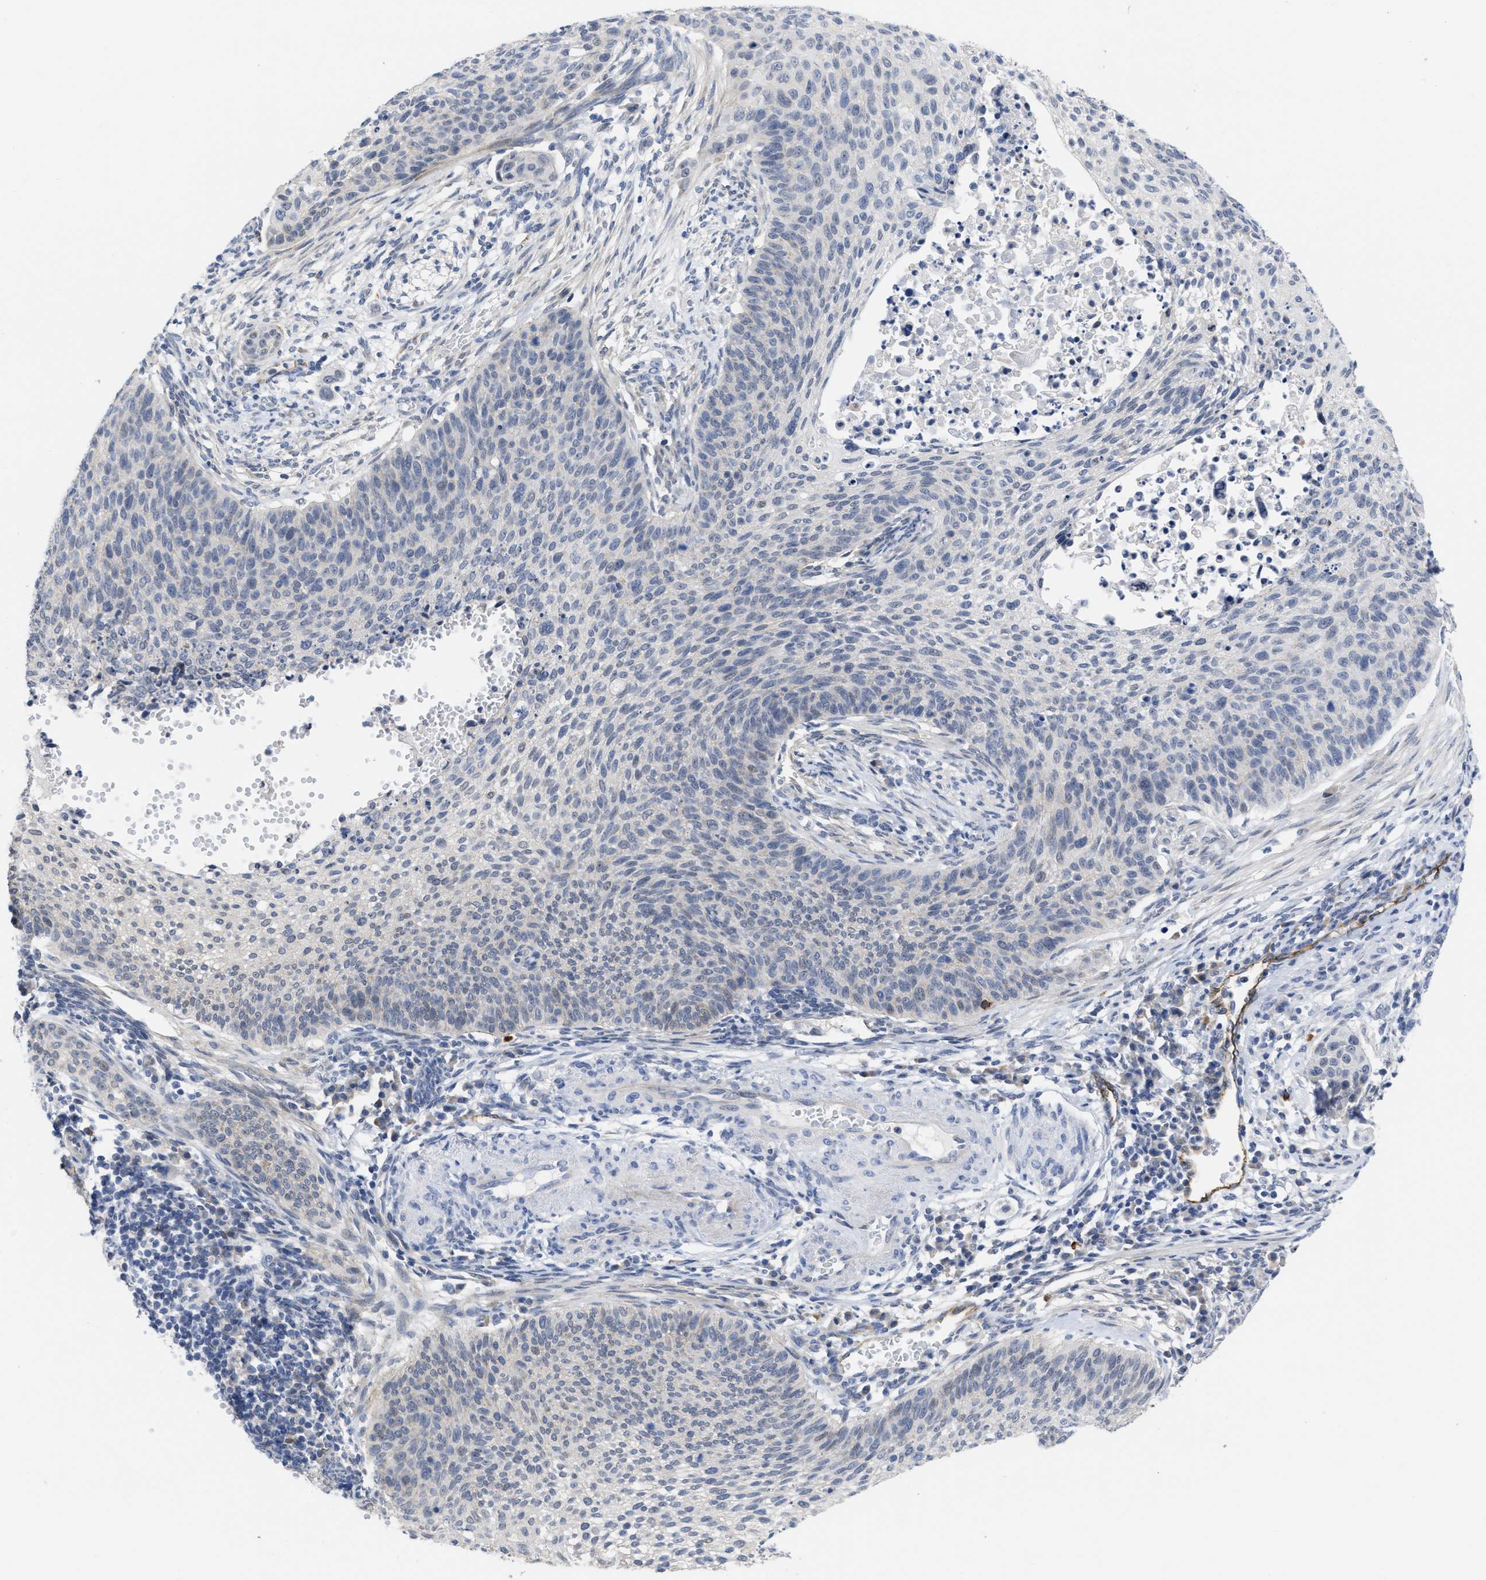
{"staining": {"intensity": "weak", "quantity": "<25%", "location": "nuclear"}, "tissue": "cervical cancer", "cell_type": "Tumor cells", "image_type": "cancer", "snomed": [{"axis": "morphology", "description": "Squamous cell carcinoma, NOS"}, {"axis": "topography", "description": "Cervix"}], "caption": "Human squamous cell carcinoma (cervical) stained for a protein using immunohistochemistry demonstrates no positivity in tumor cells.", "gene": "ACKR1", "patient": {"sex": "female", "age": 70}}